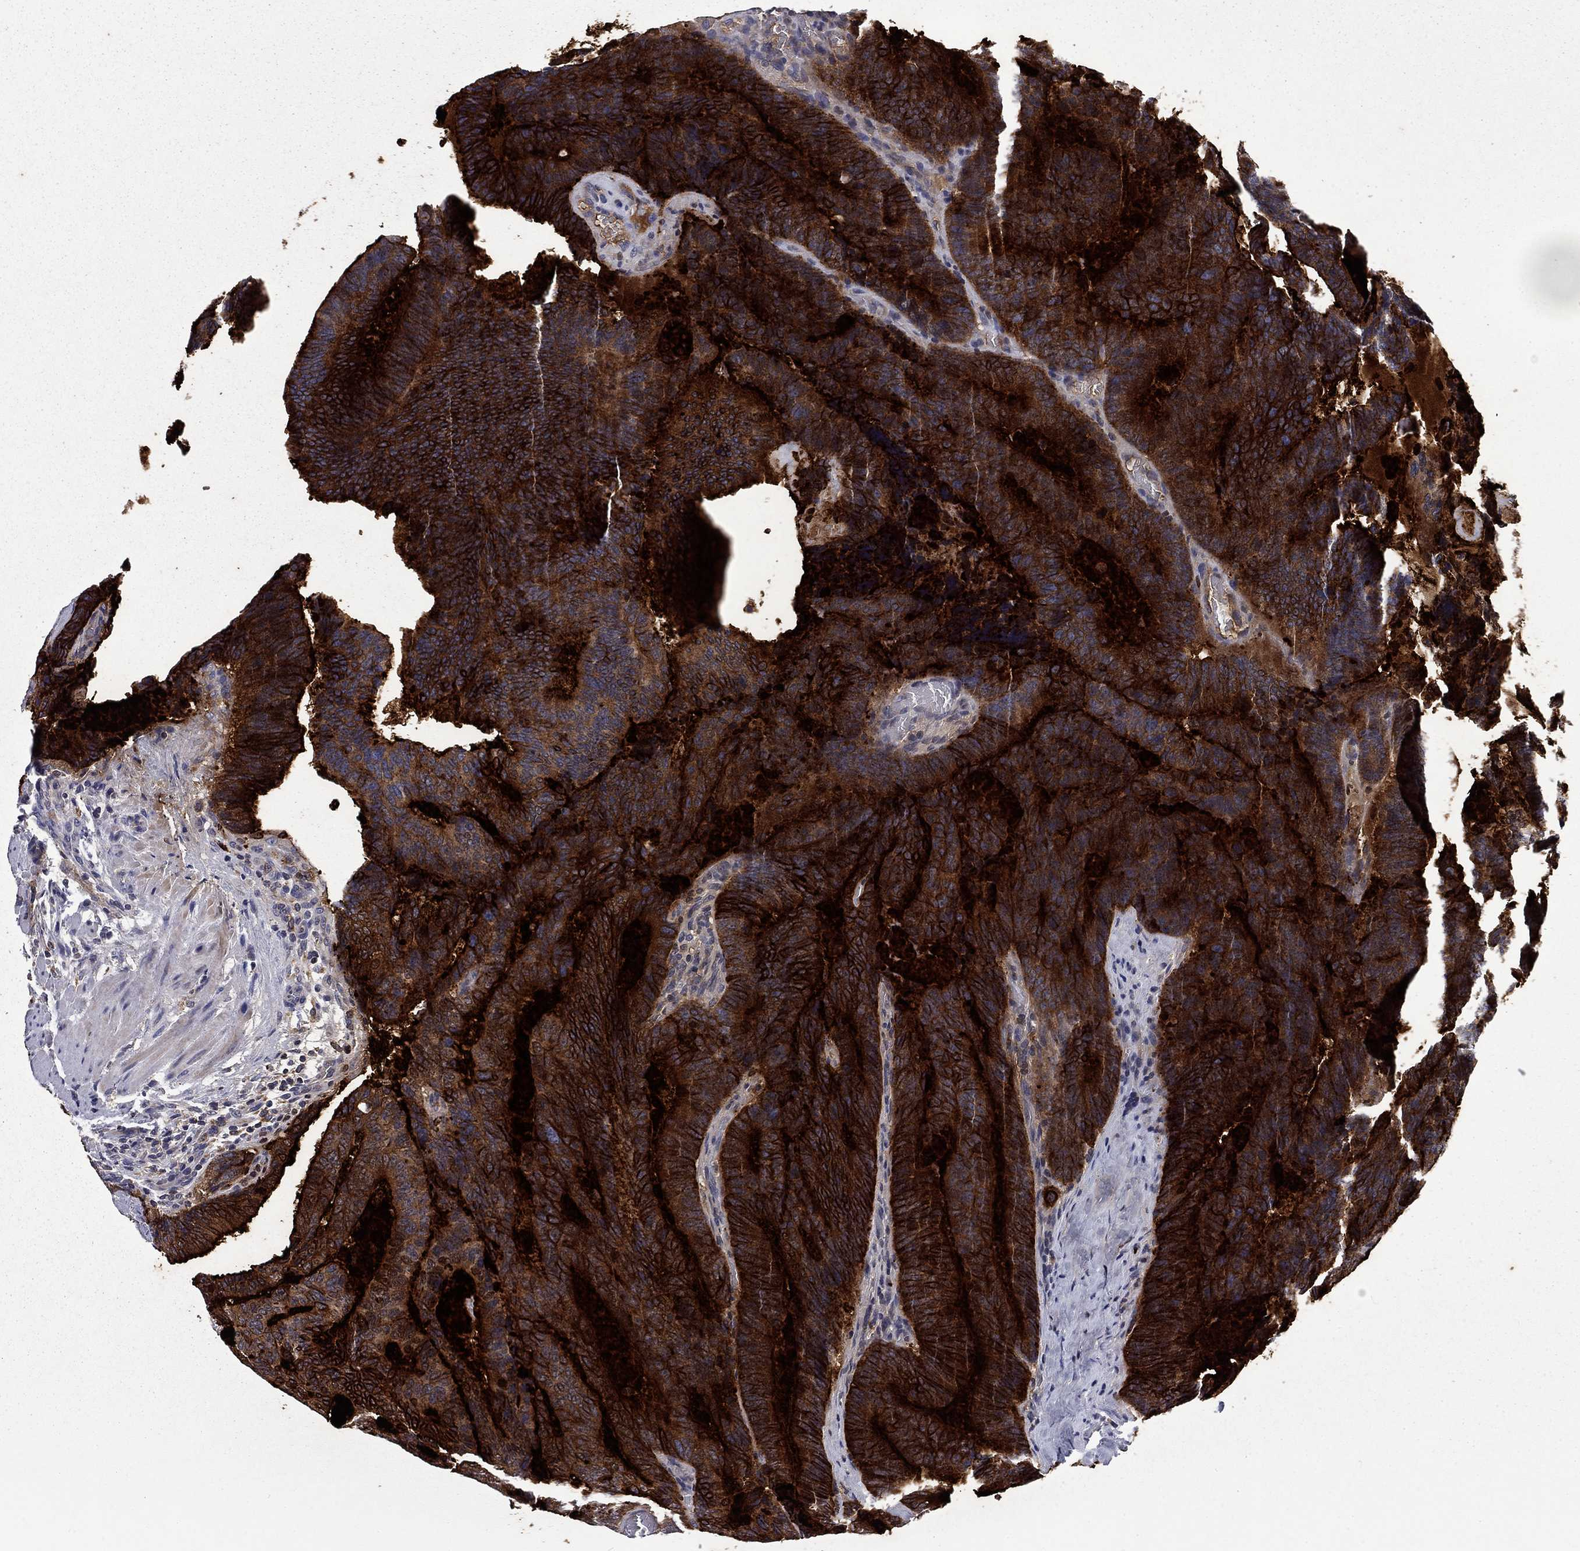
{"staining": {"intensity": "strong", "quantity": ">75%", "location": "cytoplasmic/membranous"}, "tissue": "colorectal cancer", "cell_type": "Tumor cells", "image_type": "cancer", "snomed": [{"axis": "morphology", "description": "Adenocarcinoma, NOS"}, {"axis": "topography", "description": "Colon"}], "caption": "Colorectal adenocarcinoma was stained to show a protein in brown. There is high levels of strong cytoplasmic/membranous staining in approximately >75% of tumor cells. (Brightfield microscopy of DAB IHC at high magnification).", "gene": "CEACAM7", "patient": {"sex": "female", "age": 82}}